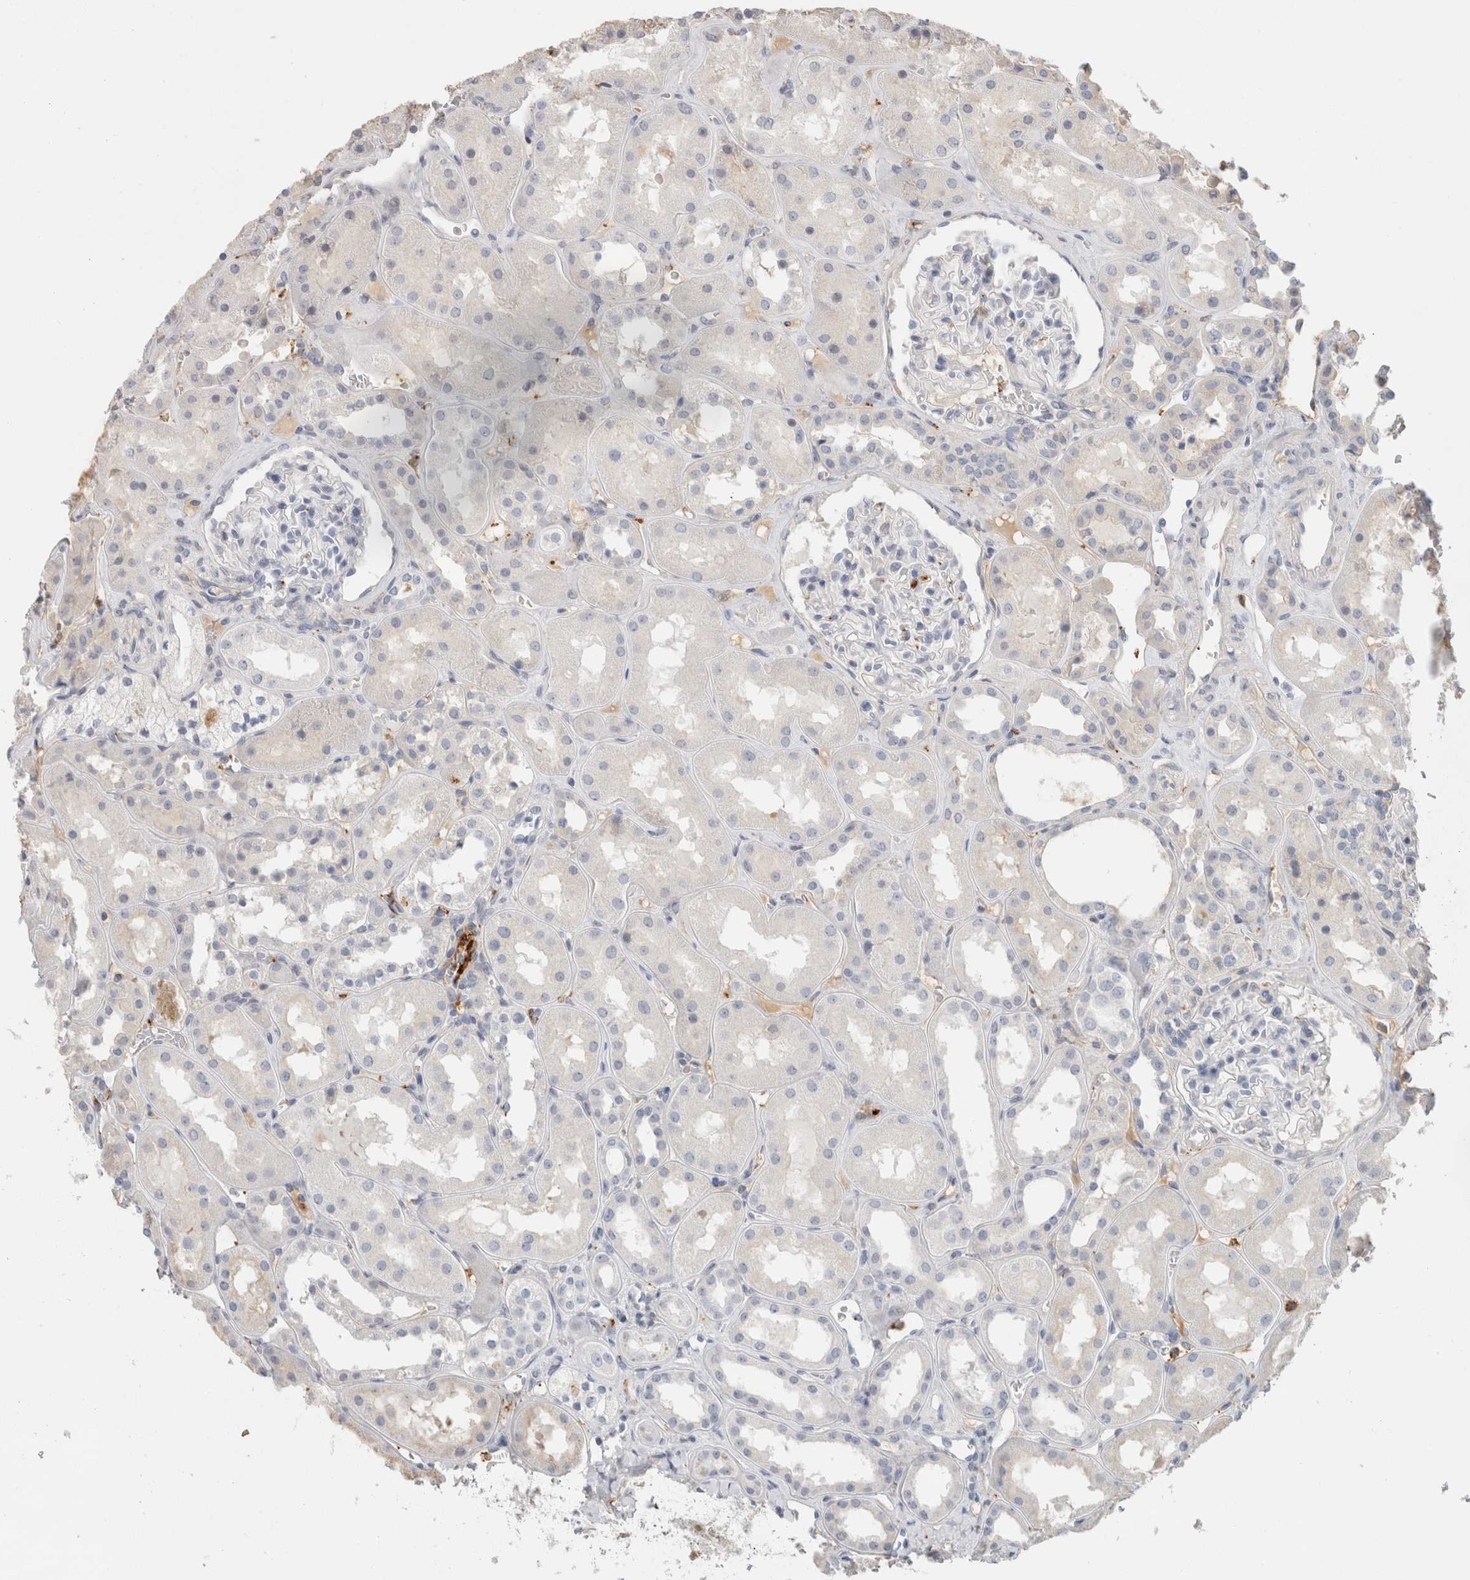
{"staining": {"intensity": "negative", "quantity": "none", "location": "none"}, "tissue": "kidney", "cell_type": "Cells in glomeruli", "image_type": "normal", "snomed": [{"axis": "morphology", "description": "Normal tissue, NOS"}, {"axis": "topography", "description": "Kidney"}], "caption": "The immunohistochemistry histopathology image has no significant expression in cells in glomeruli of kidney.", "gene": "CD36", "patient": {"sex": "male", "age": 70}}